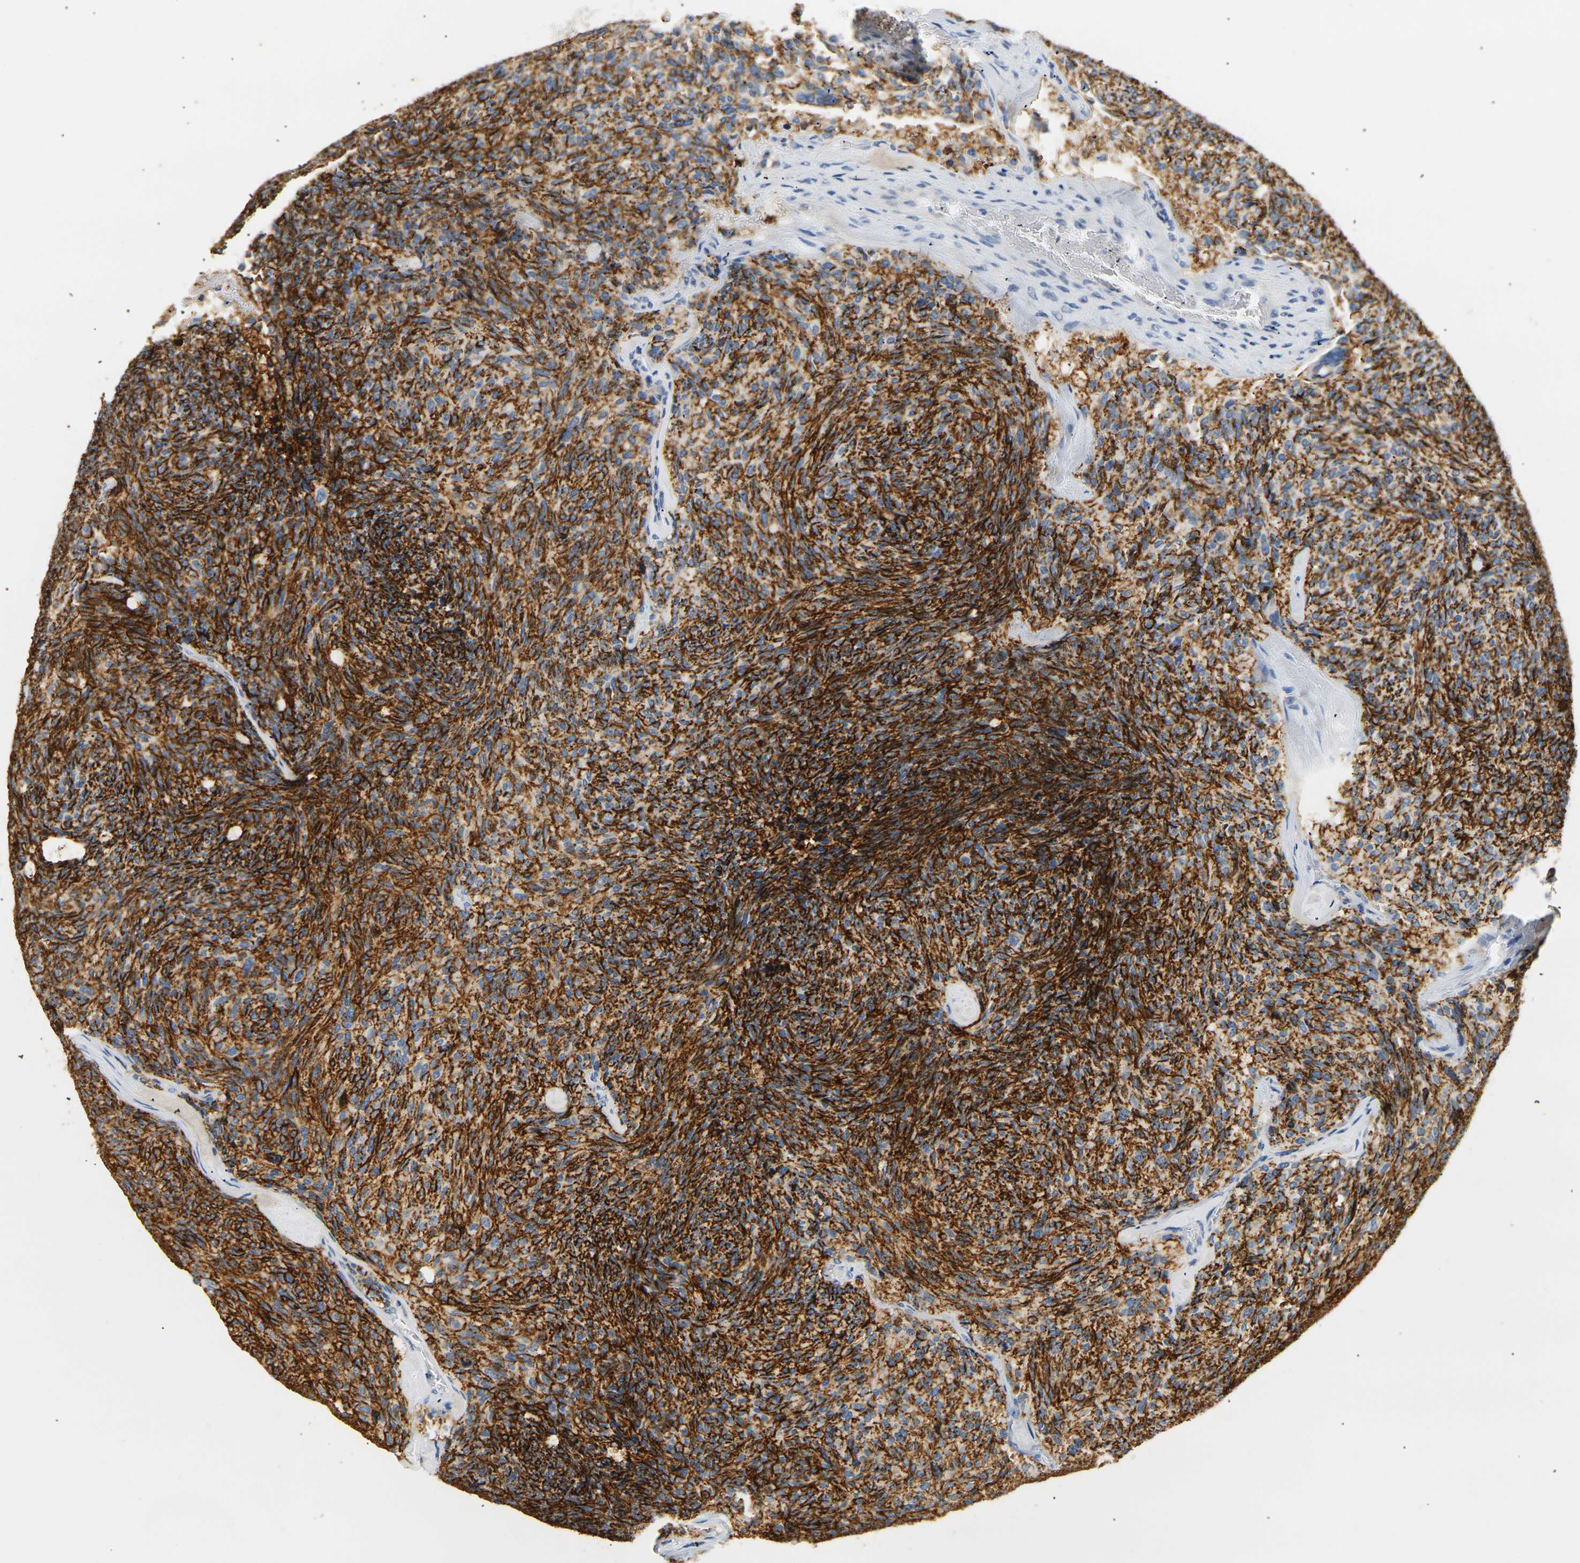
{"staining": {"intensity": "strong", "quantity": ">75%", "location": "cytoplasmic/membranous"}, "tissue": "carcinoid", "cell_type": "Tumor cells", "image_type": "cancer", "snomed": [{"axis": "morphology", "description": "Carcinoid, malignant, NOS"}, {"axis": "topography", "description": "Pancreas"}], "caption": "Strong cytoplasmic/membranous protein staining is present in approximately >75% of tumor cells in carcinoid.", "gene": "CLDN7", "patient": {"sex": "female", "age": 54}}